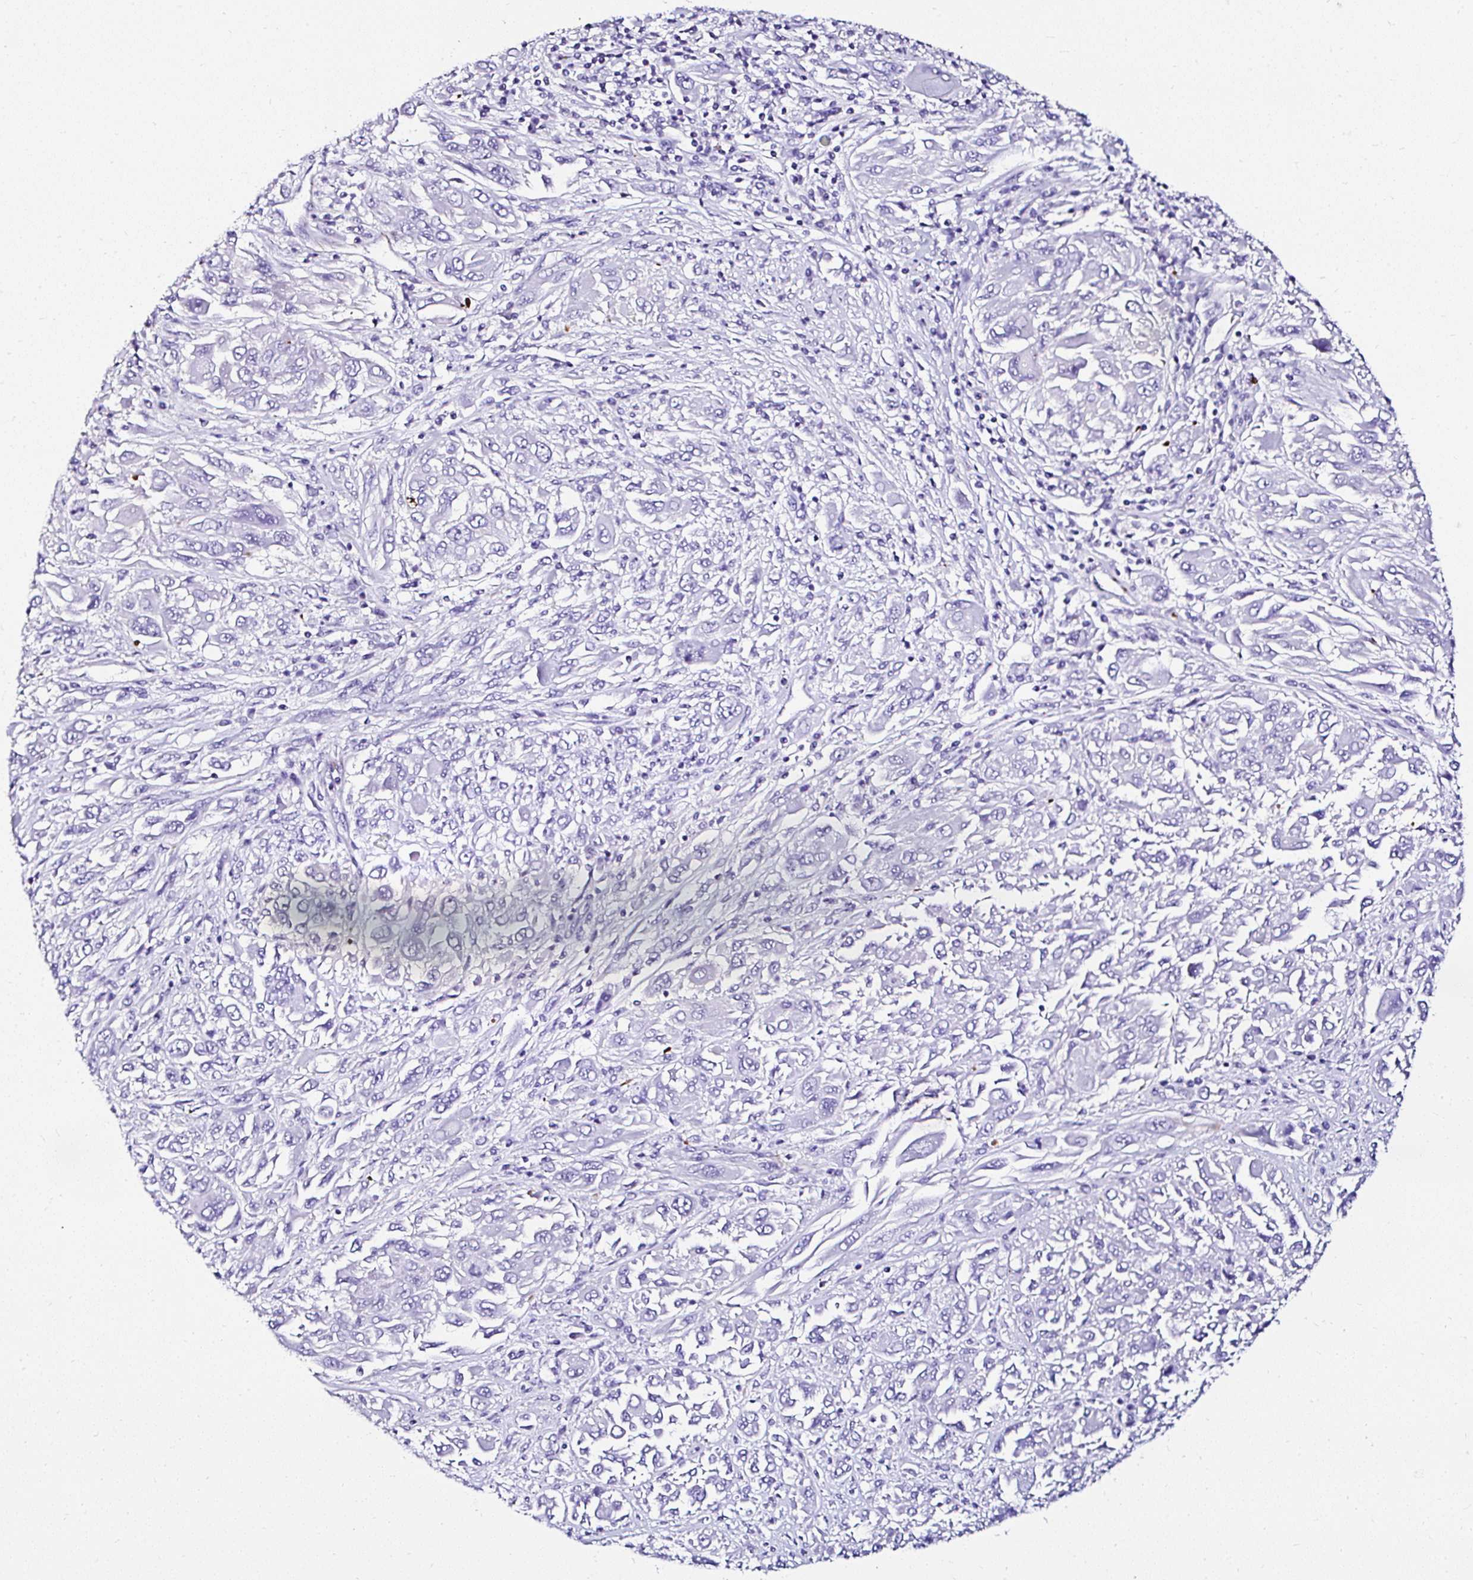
{"staining": {"intensity": "negative", "quantity": "none", "location": "none"}, "tissue": "melanoma", "cell_type": "Tumor cells", "image_type": "cancer", "snomed": [{"axis": "morphology", "description": "Malignant melanoma, NOS"}, {"axis": "topography", "description": "Skin"}], "caption": "DAB immunohistochemical staining of human melanoma reveals no significant expression in tumor cells.", "gene": "DEPDC5", "patient": {"sex": "female", "age": 91}}